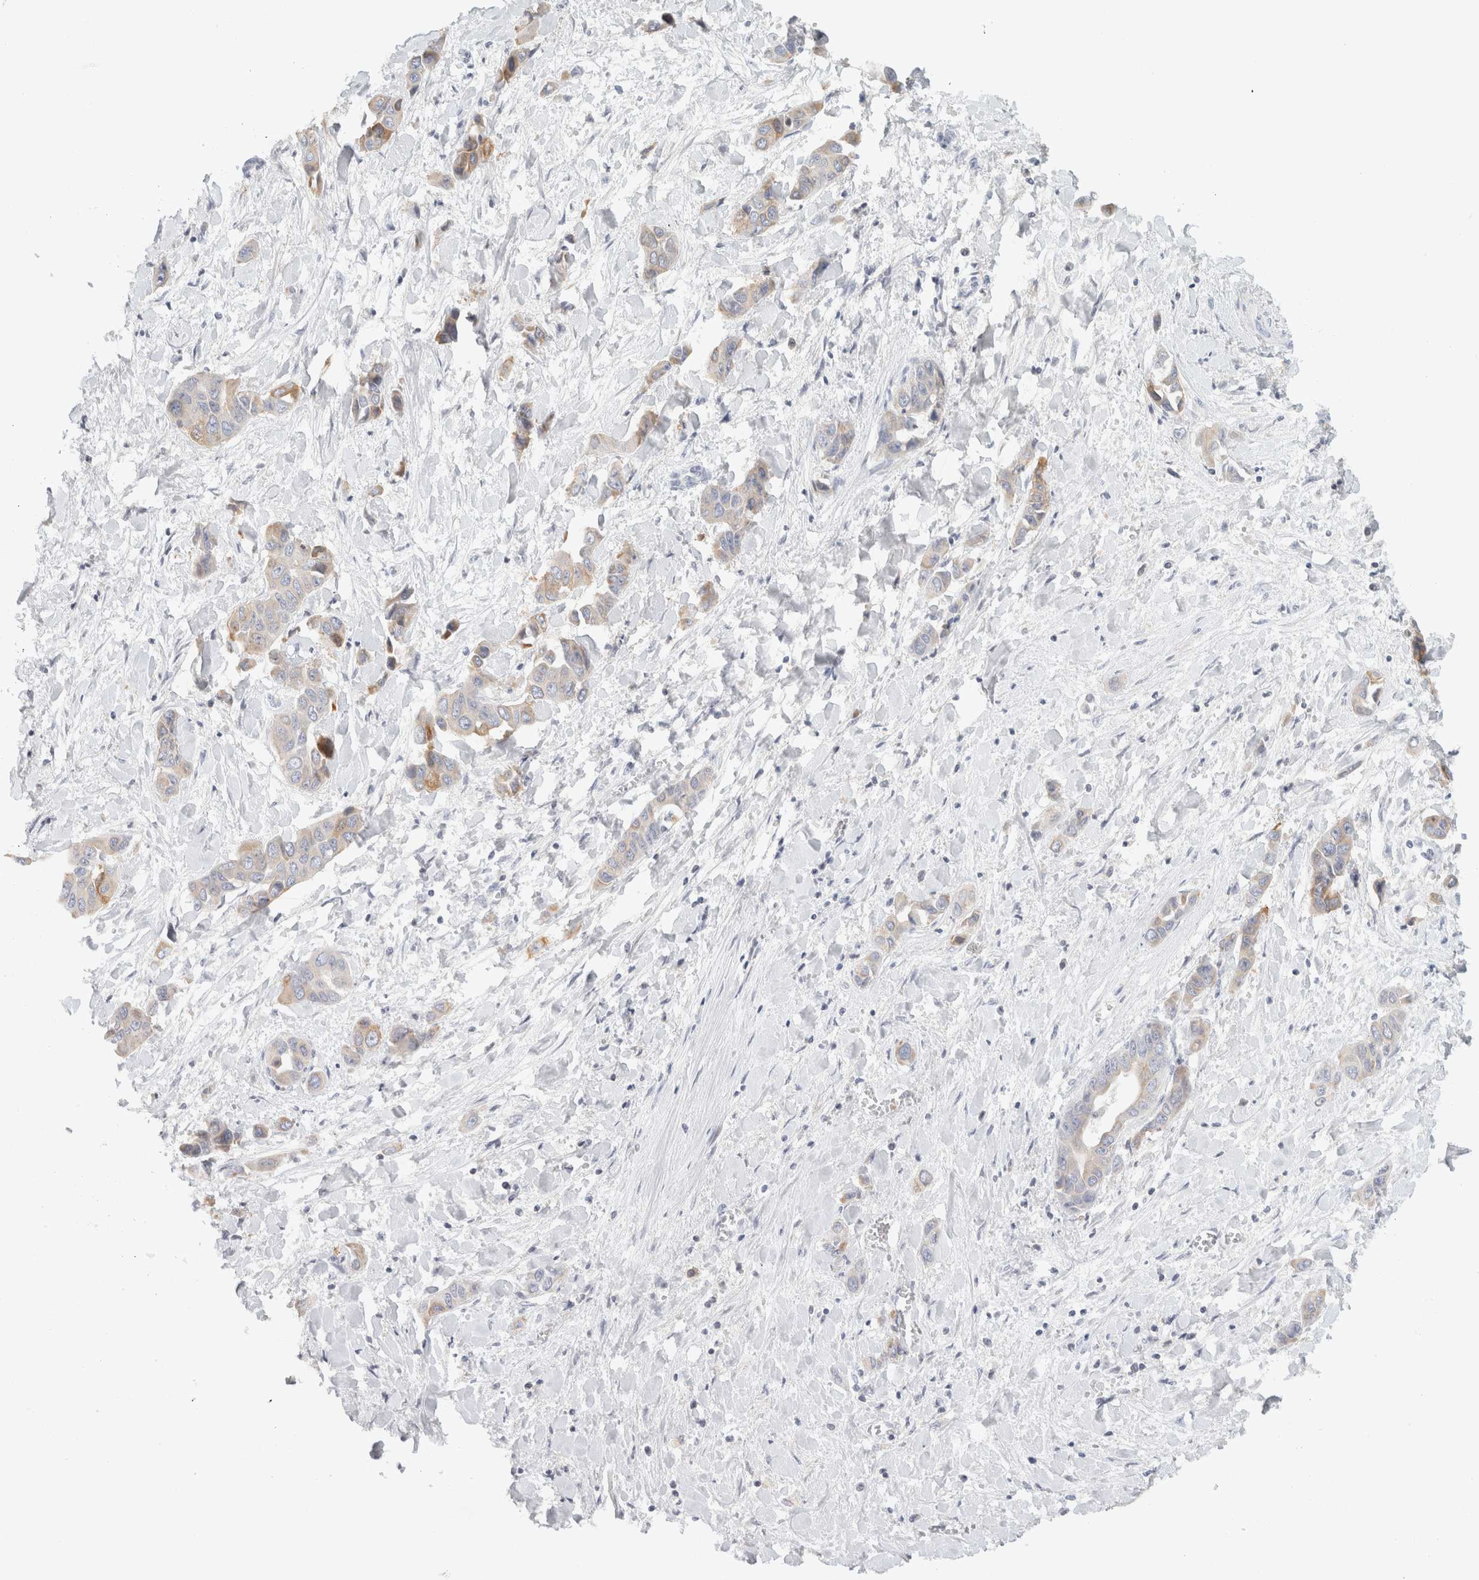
{"staining": {"intensity": "moderate", "quantity": "<25%", "location": "cytoplasmic/membranous"}, "tissue": "liver cancer", "cell_type": "Tumor cells", "image_type": "cancer", "snomed": [{"axis": "morphology", "description": "Cholangiocarcinoma"}, {"axis": "topography", "description": "Liver"}], "caption": "IHC of human liver cholangiocarcinoma shows low levels of moderate cytoplasmic/membranous expression in about <25% of tumor cells.", "gene": "STK31", "patient": {"sex": "female", "age": 52}}